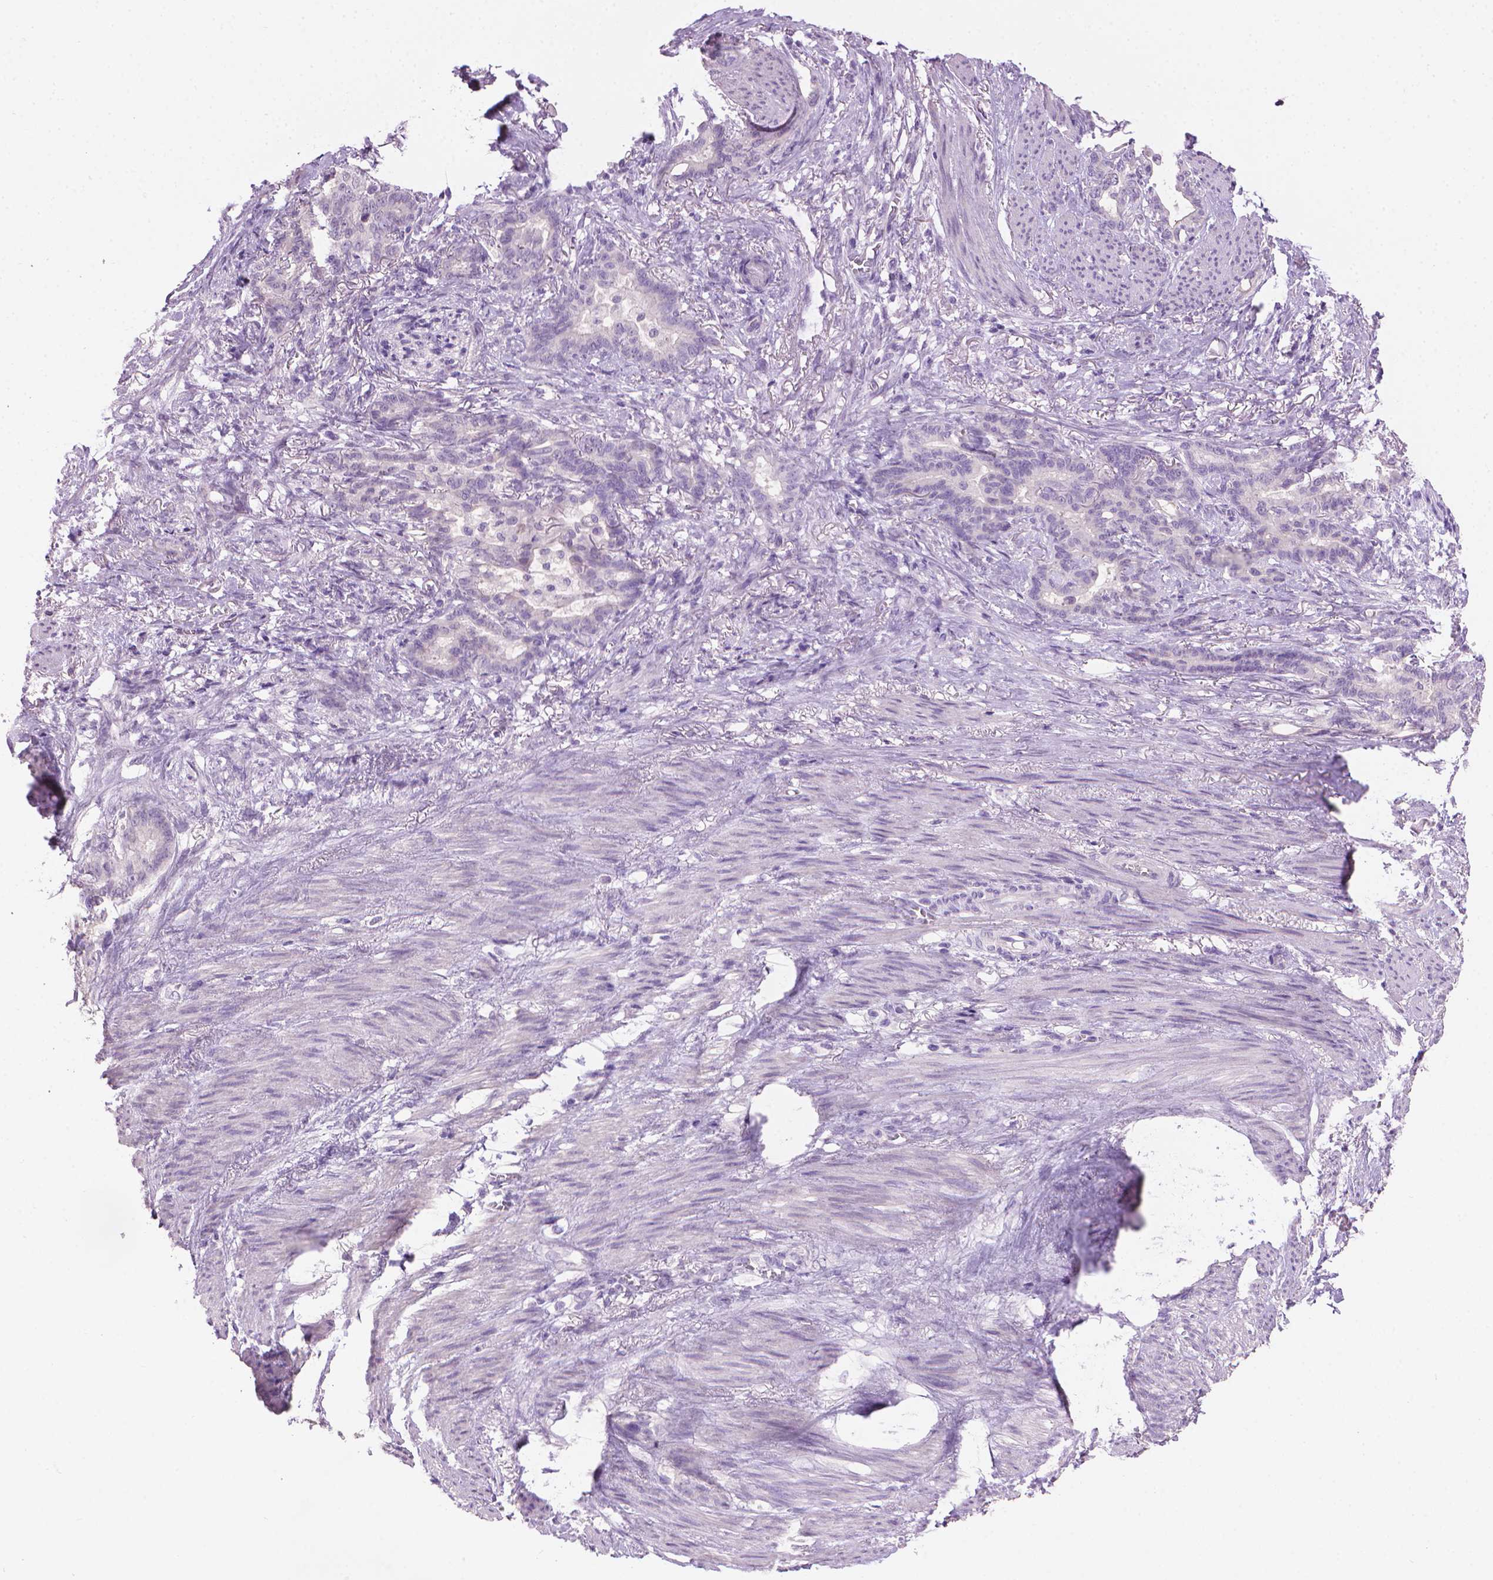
{"staining": {"intensity": "negative", "quantity": "none", "location": "none"}, "tissue": "stomach cancer", "cell_type": "Tumor cells", "image_type": "cancer", "snomed": [{"axis": "morphology", "description": "Normal tissue, NOS"}, {"axis": "morphology", "description": "Adenocarcinoma, NOS"}, {"axis": "topography", "description": "Esophagus"}, {"axis": "topography", "description": "Stomach, upper"}], "caption": "Stomach adenocarcinoma was stained to show a protein in brown. There is no significant expression in tumor cells. (DAB (3,3'-diaminobenzidine) immunohistochemistry, high magnification).", "gene": "MLANA", "patient": {"sex": "male", "age": 62}}